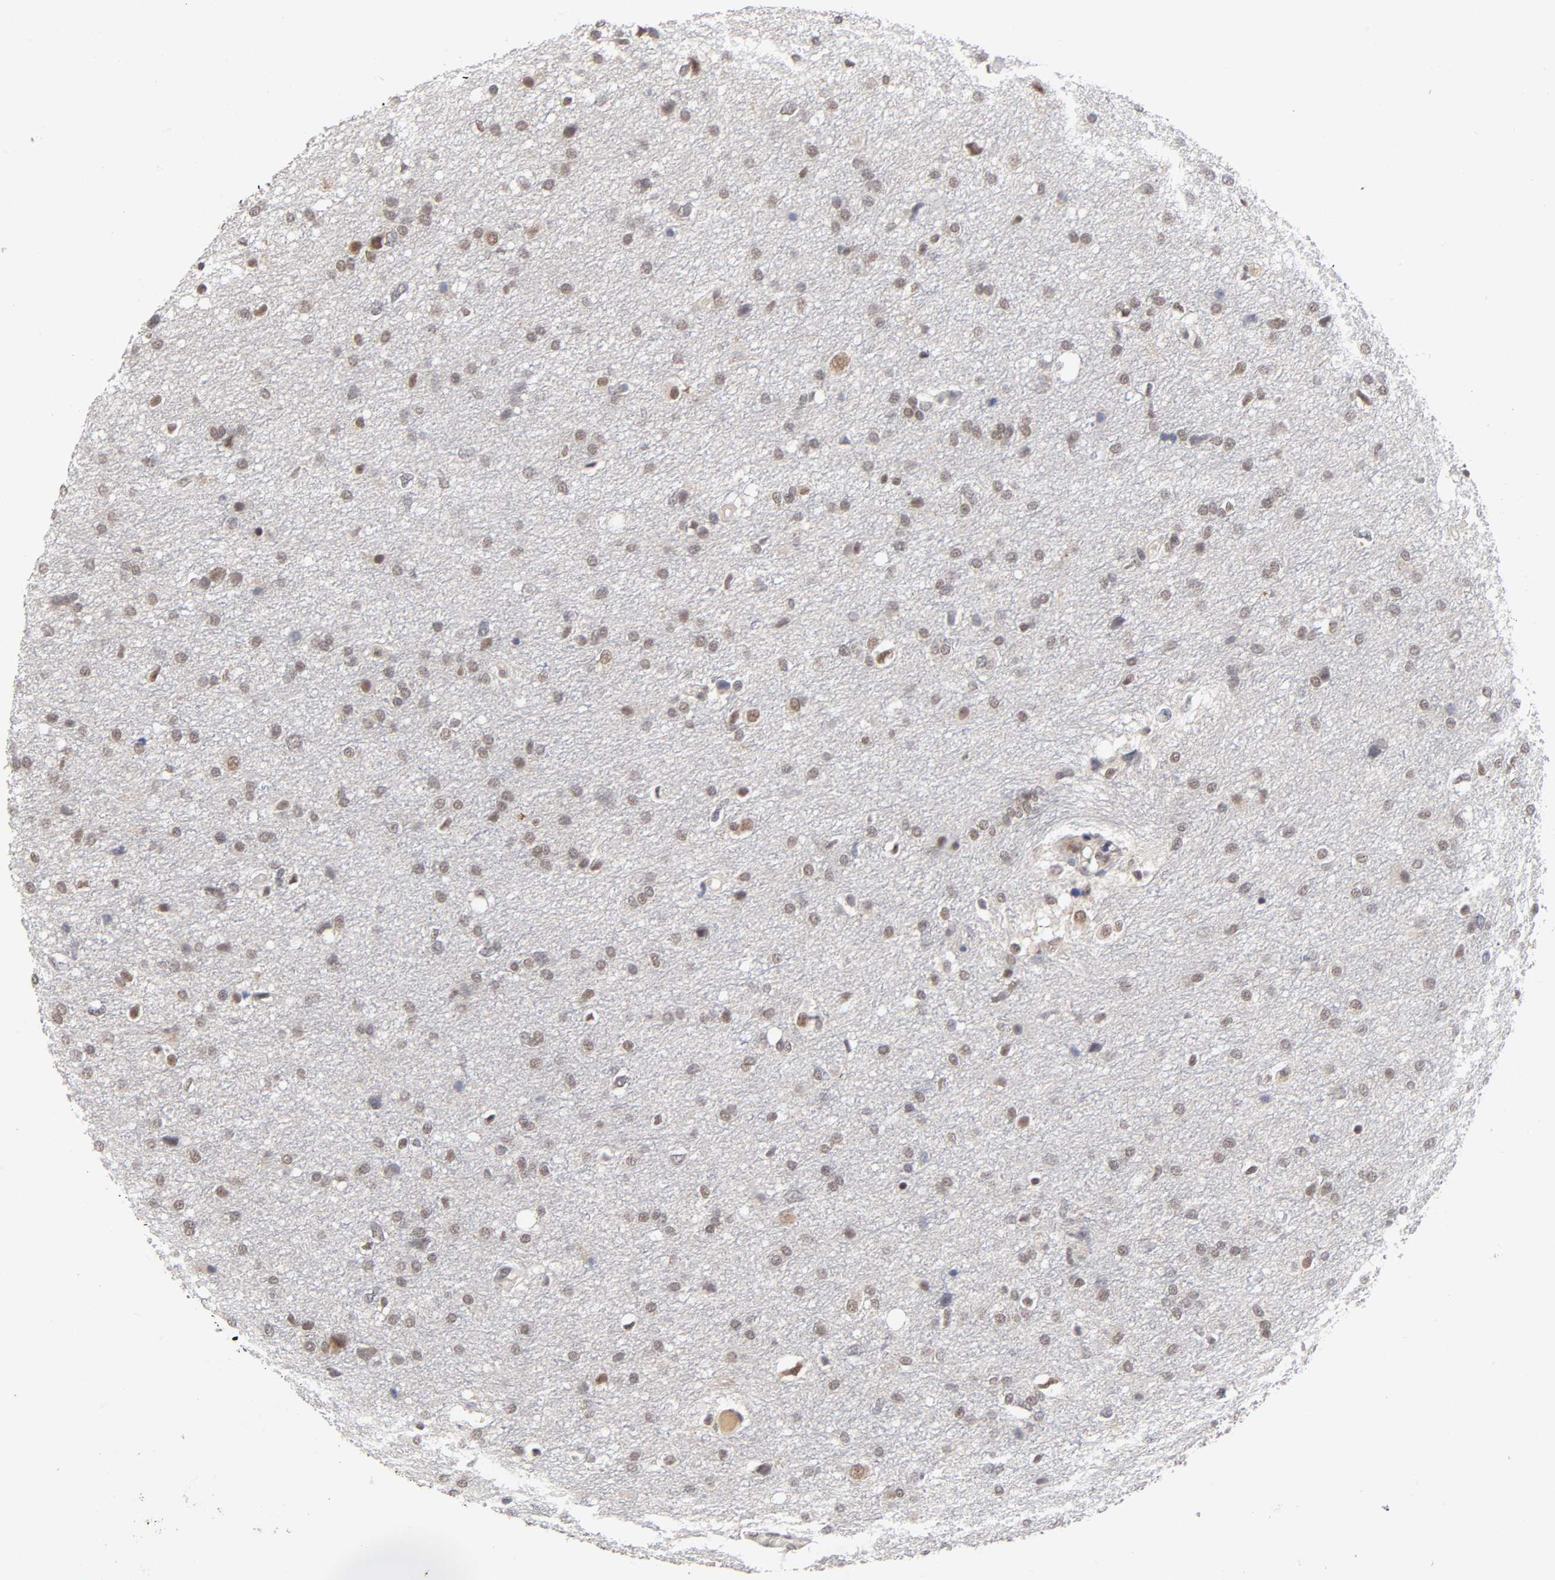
{"staining": {"intensity": "moderate", "quantity": "25%-75%", "location": "nuclear"}, "tissue": "glioma", "cell_type": "Tumor cells", "image_type": "cancer", "snomed": [{"axis": "morphology", "description": "Glioma, malignant, High grade"}, {"axis": "topography", "description": "Brain"}], "caption": "Immunohistochemistry staining of high-grade glioma (malignant), which exhibits medium levels of moderate nuclear expression in approximately 25%-75% of tumor cells indicating moderate nuclear protein staining. The staining was performed using DAB (brown) for protein detection and nuclei were counterstained in hematoxylin (blue).", "gene": "EP300", "patient": {"sex": "female", "age": 59}}